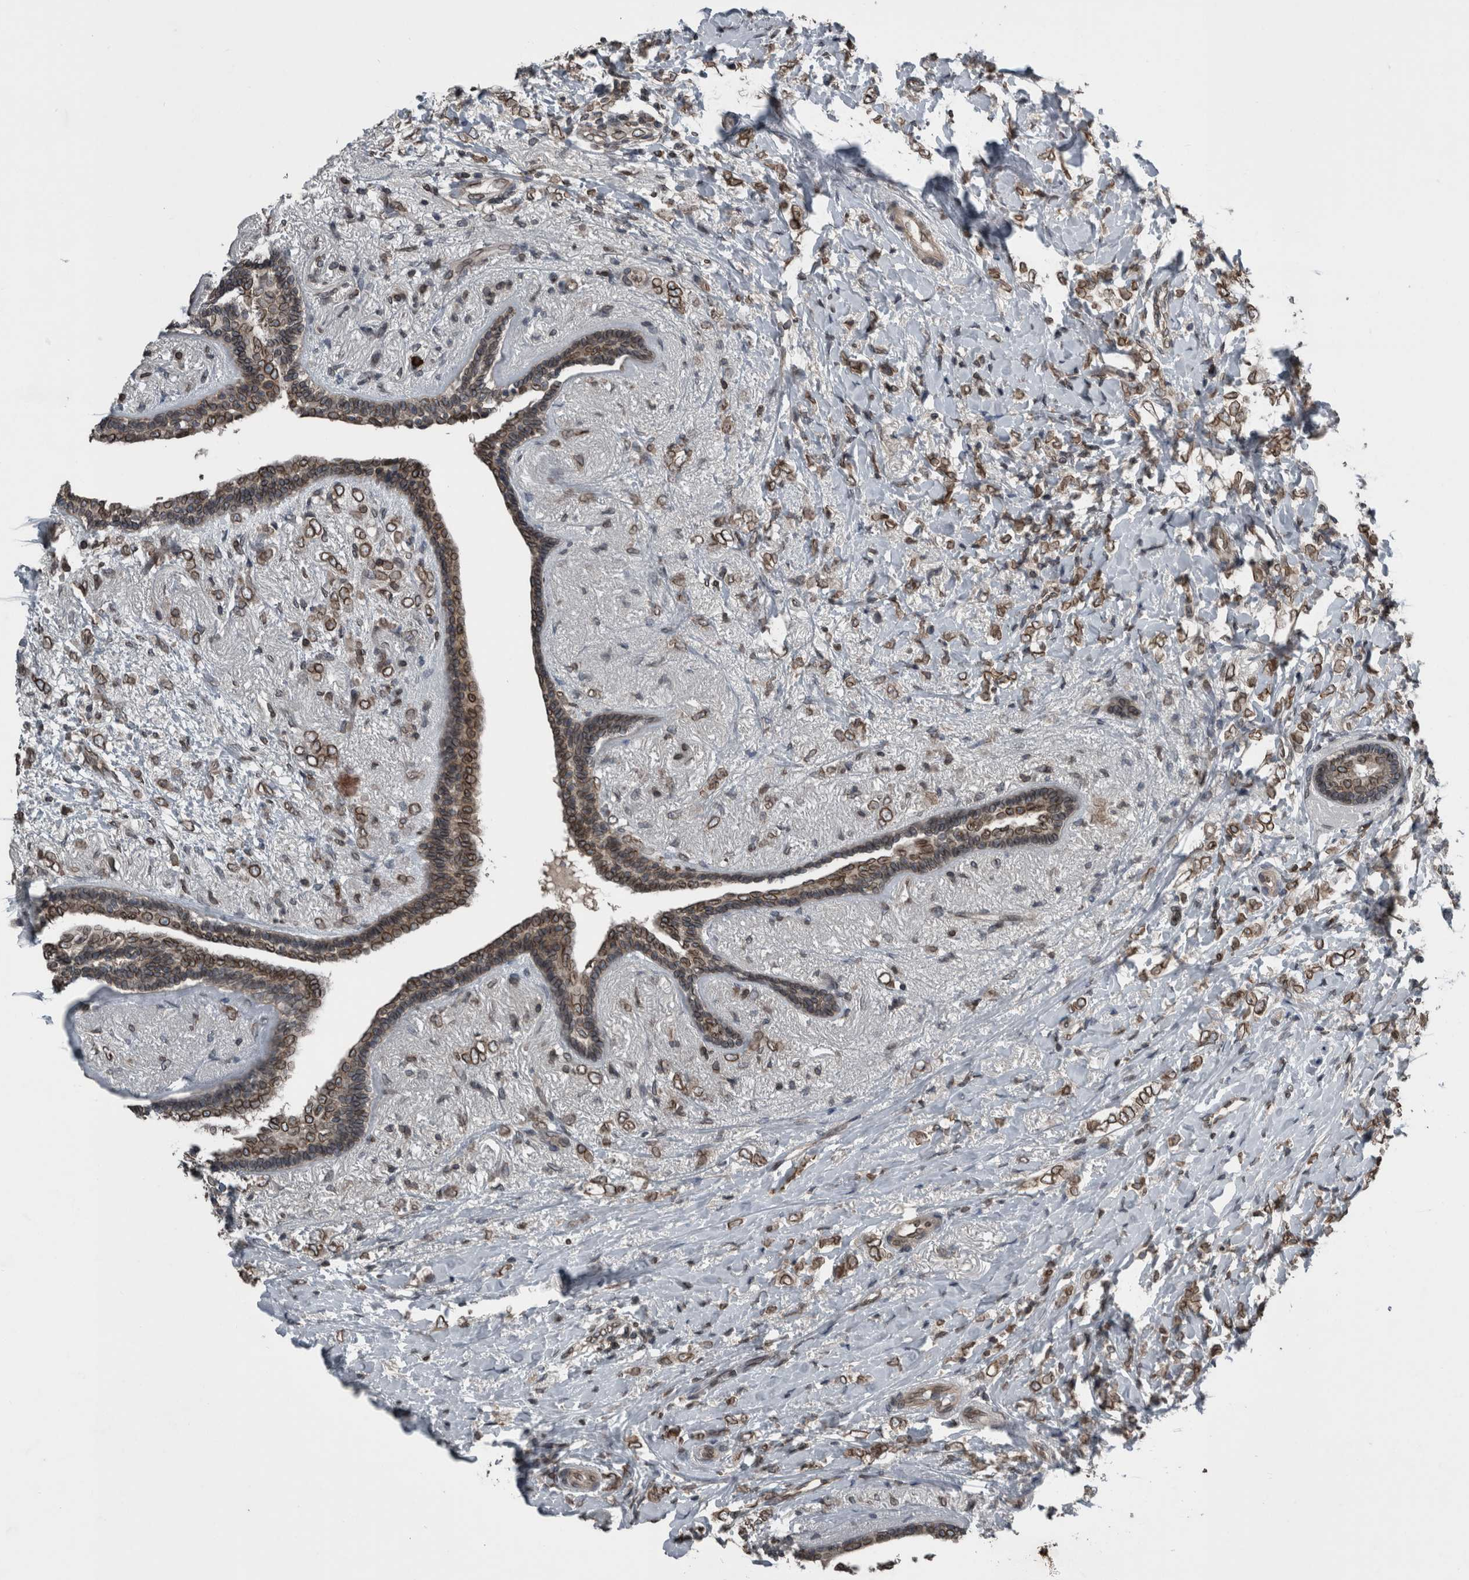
{"staining": {"intensity": "moderate", "quantity": ">75%", "location": "cytoplasmic/membranous,nuclear"}, "tissue": "breast cancer", "cell_type": "Tumor cells", "image_type": "cancer", "snomed": [{"axis": "morphology", "description": "Normal tissue, NOS"}, {"axis": "morphology", "description": "Lobular carcinoma"}, {"axis": "topography", "description": "Breast"}], "caption": "Approximately >75% of tumor cells in breast lobular carcinoma demonstrate moderate cytoplasmic/membranous and nuclear protein expression as visualized by brown immunohistochemical staining.", "gene": "RANBP2", "patient": {"sex": "female", "age": 47}}